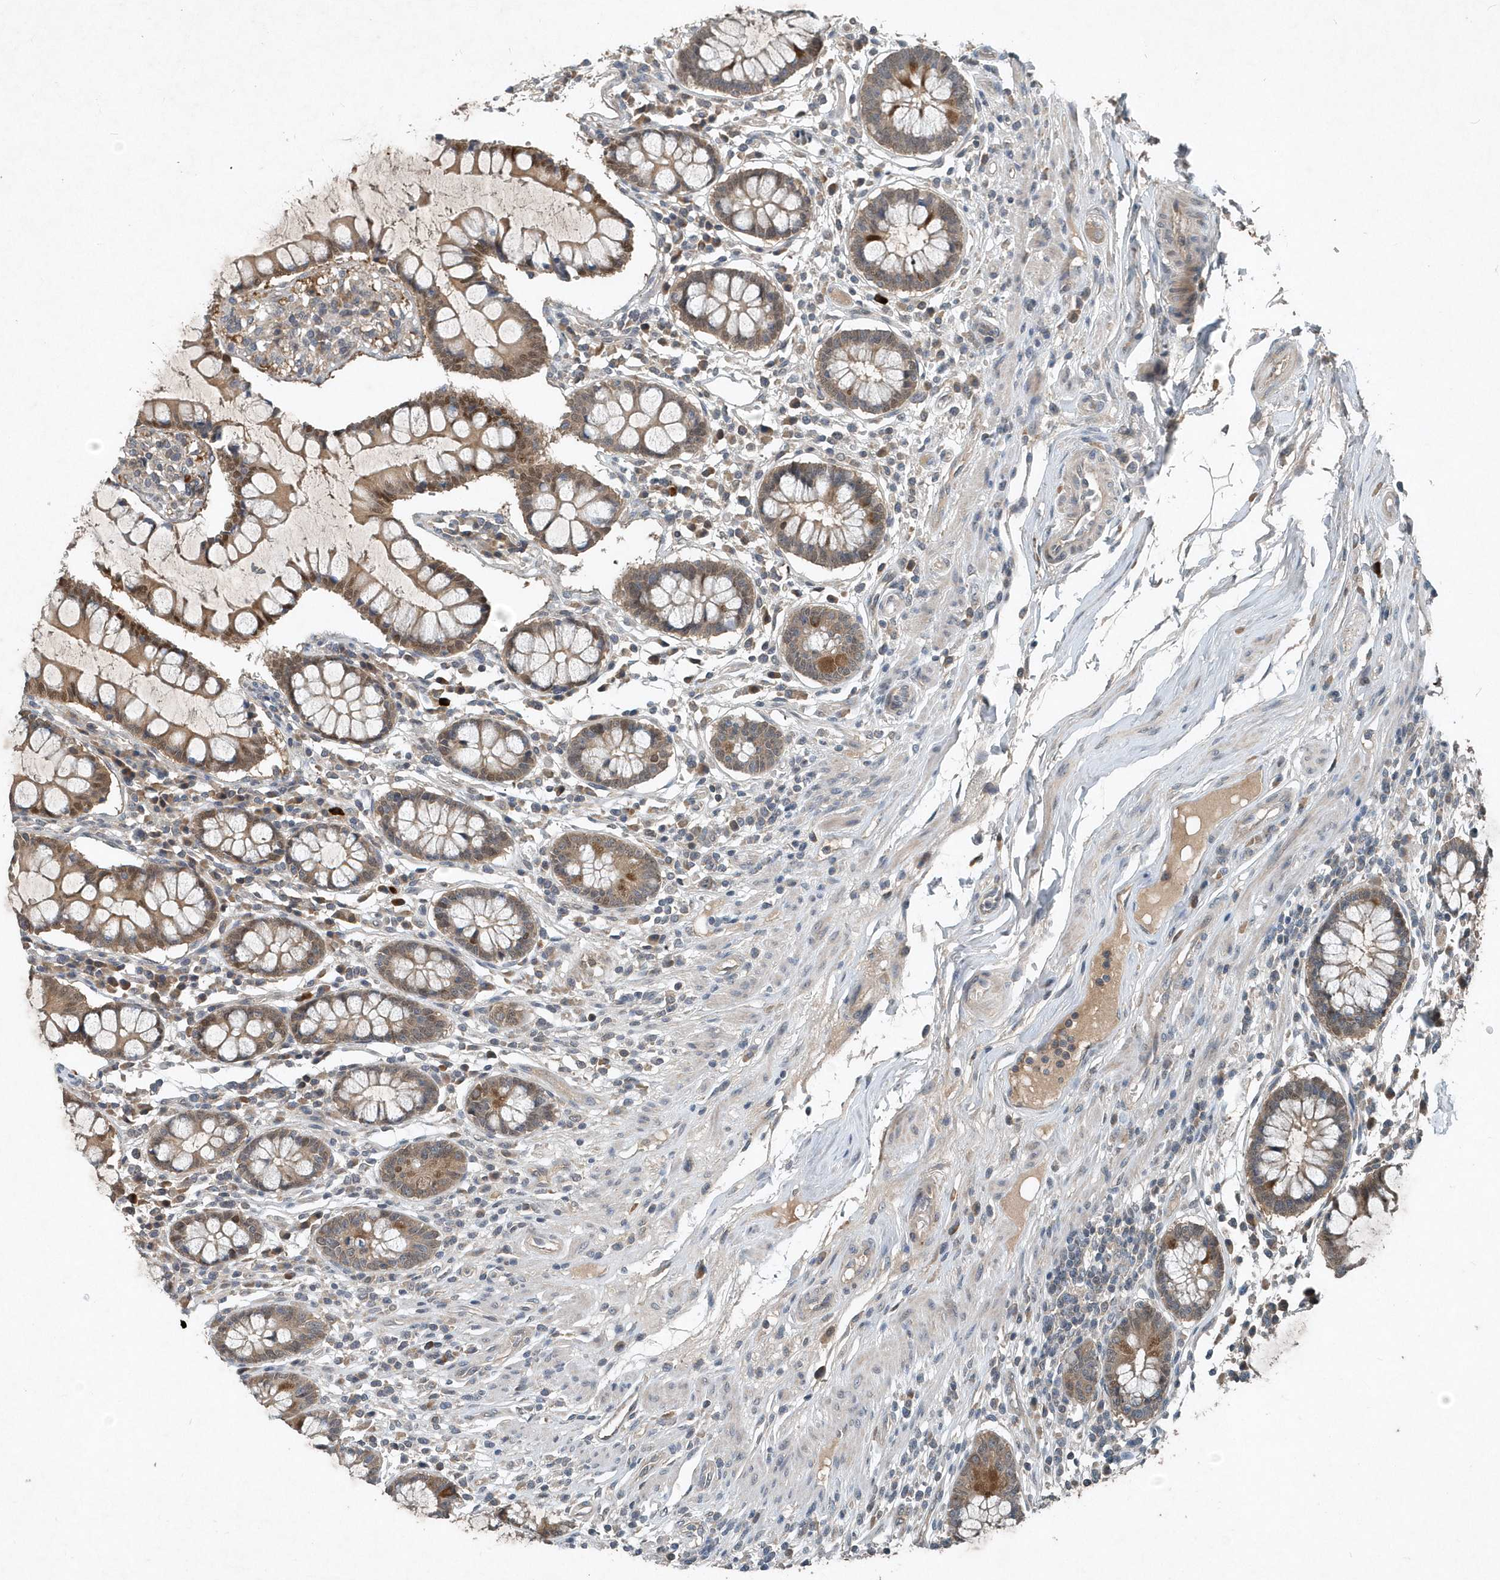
{"staining": {"intensity": "weak", "quantity": "25%-75%", "location": "cytoplasmic/membranous"}, "tissue": "colon", "cell_type": "Endothelial cells", "image_type": "normal", "snomed": [{"axis": "morphology", "description": "Normal tissue, NOS"}, {"axis": "topography", "description": "Colon"}], "caption": "Protein staining by IHC reveals weak cytoplasmic/membranous staining in approximately 25%-75% of endothelial cells in benign colon. (DAB = brown stain, brightfield microscopy at high magnification).", "gene": "SCFD2", "patient": {"sex": "female", "age": 79}}